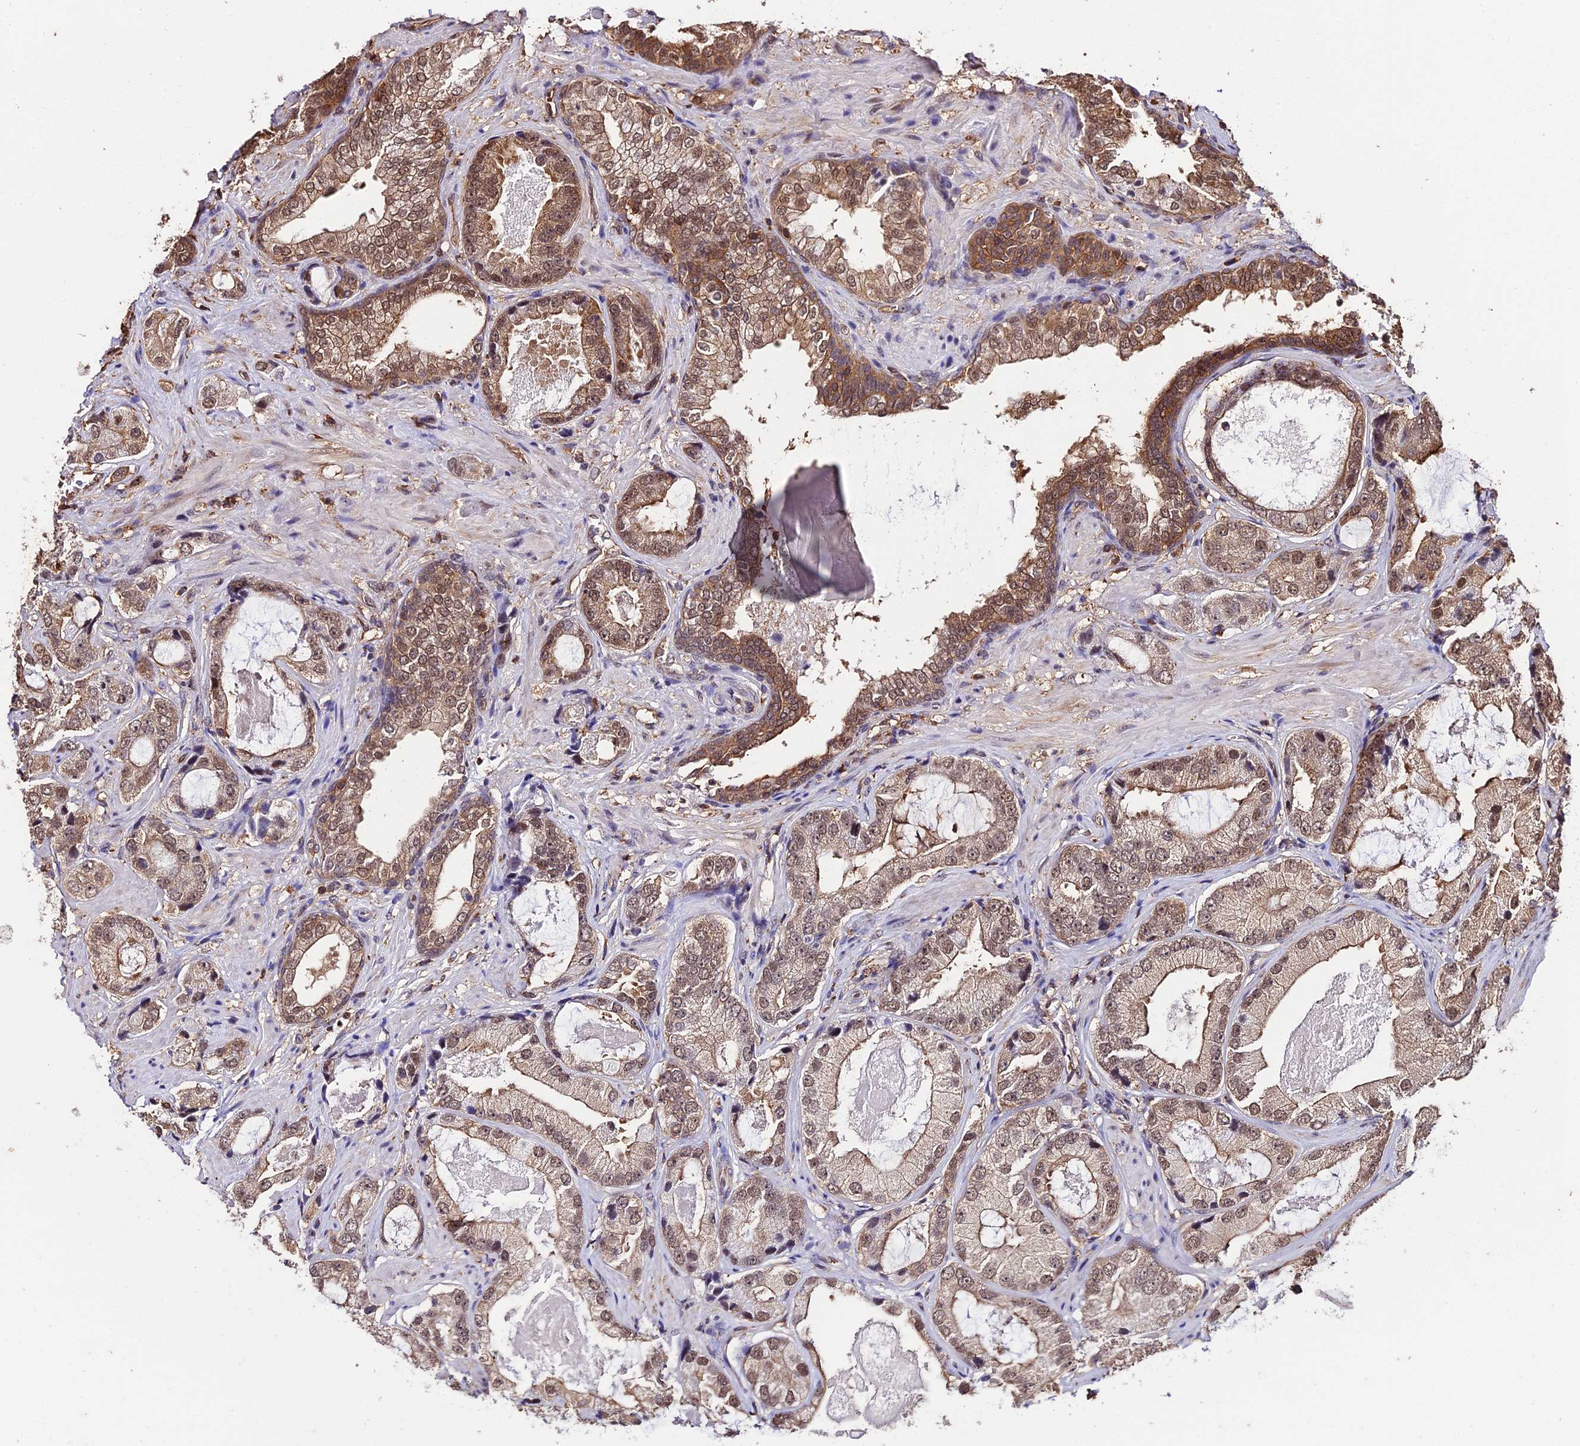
{"staining": {"intensity": "moderate", "quantity": ">75%", "location": "cytoplasmic/membranous,nuclear"}, "tissue": "prostate cancer", "cell_type": "Tumor cells", "image_type": "cancer", "snomed": [{"axis": "morphology", "description": "Adenocarcinoma, High grade"}, {"axis": "topography", "description": "Prostate"}], "caption": "Prostate high-grade adenocarcinoma tissue displays moderate cytoplasmic/membranous and nuclear positivity in approximately >75% of tumor cells (IHC, brightfield microscopy, high magnification).", "gene": "PPP4C", "patient": {"sex": "male", "age": 59}}